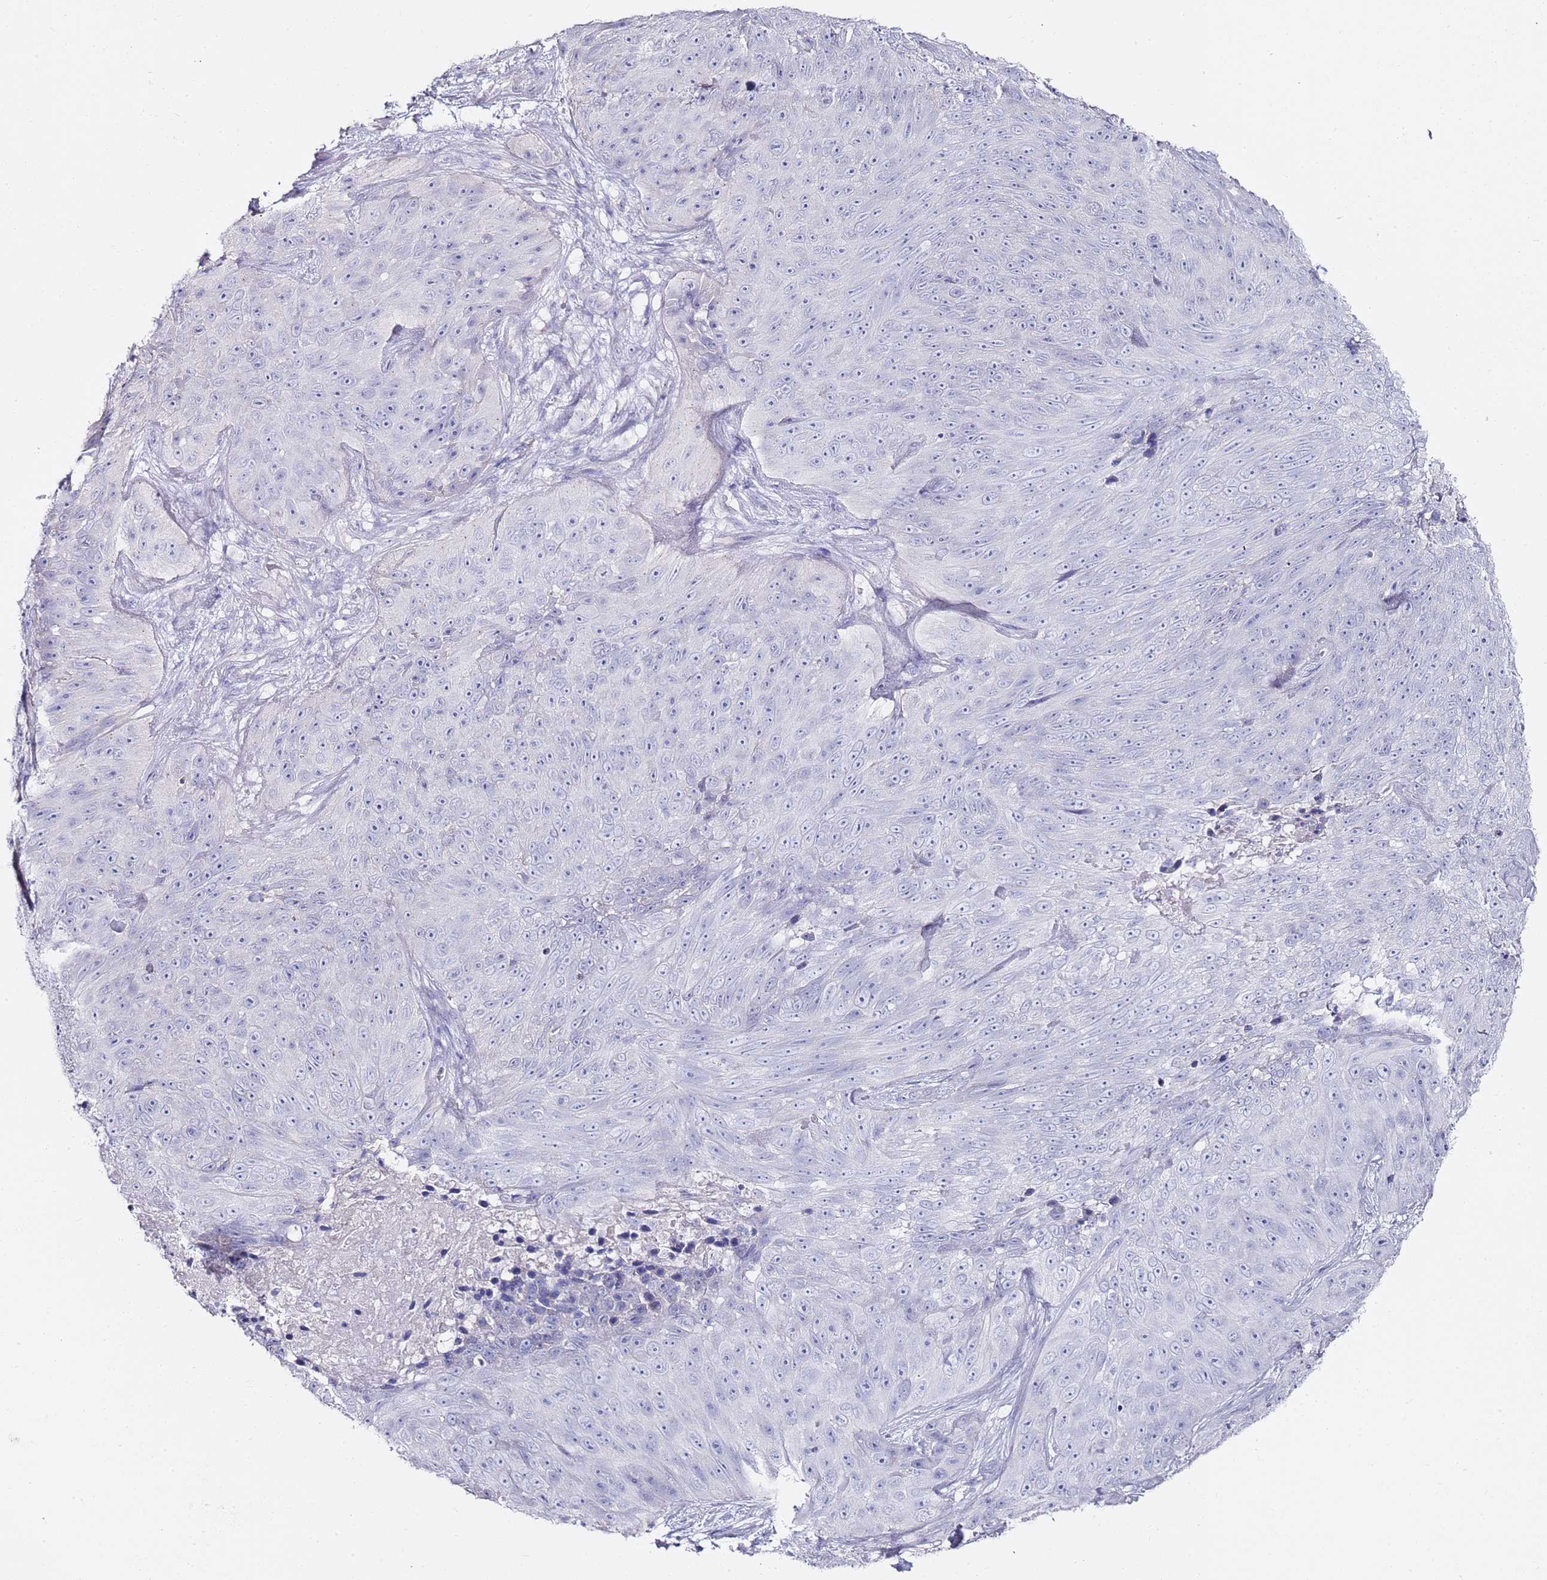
{"staining": {"intensity": "negative", "quantity": "none", "location": "none"}, "tissue": "skin cancer", "cell_type": "Tumor cells", "image_type": "cancer", "snomed": [{"axis": "morphology", "description": "Squamous cell carcinoma, NOS"}, {"axis": "topography", "description": "Skin"}], "caption": "The micrograph demonstrates no staining of tumor cells in skin cancer (squamous cell carcinoma).", "gene": "MYBPC3", "patient": {"sex": "female", "age": 87}}